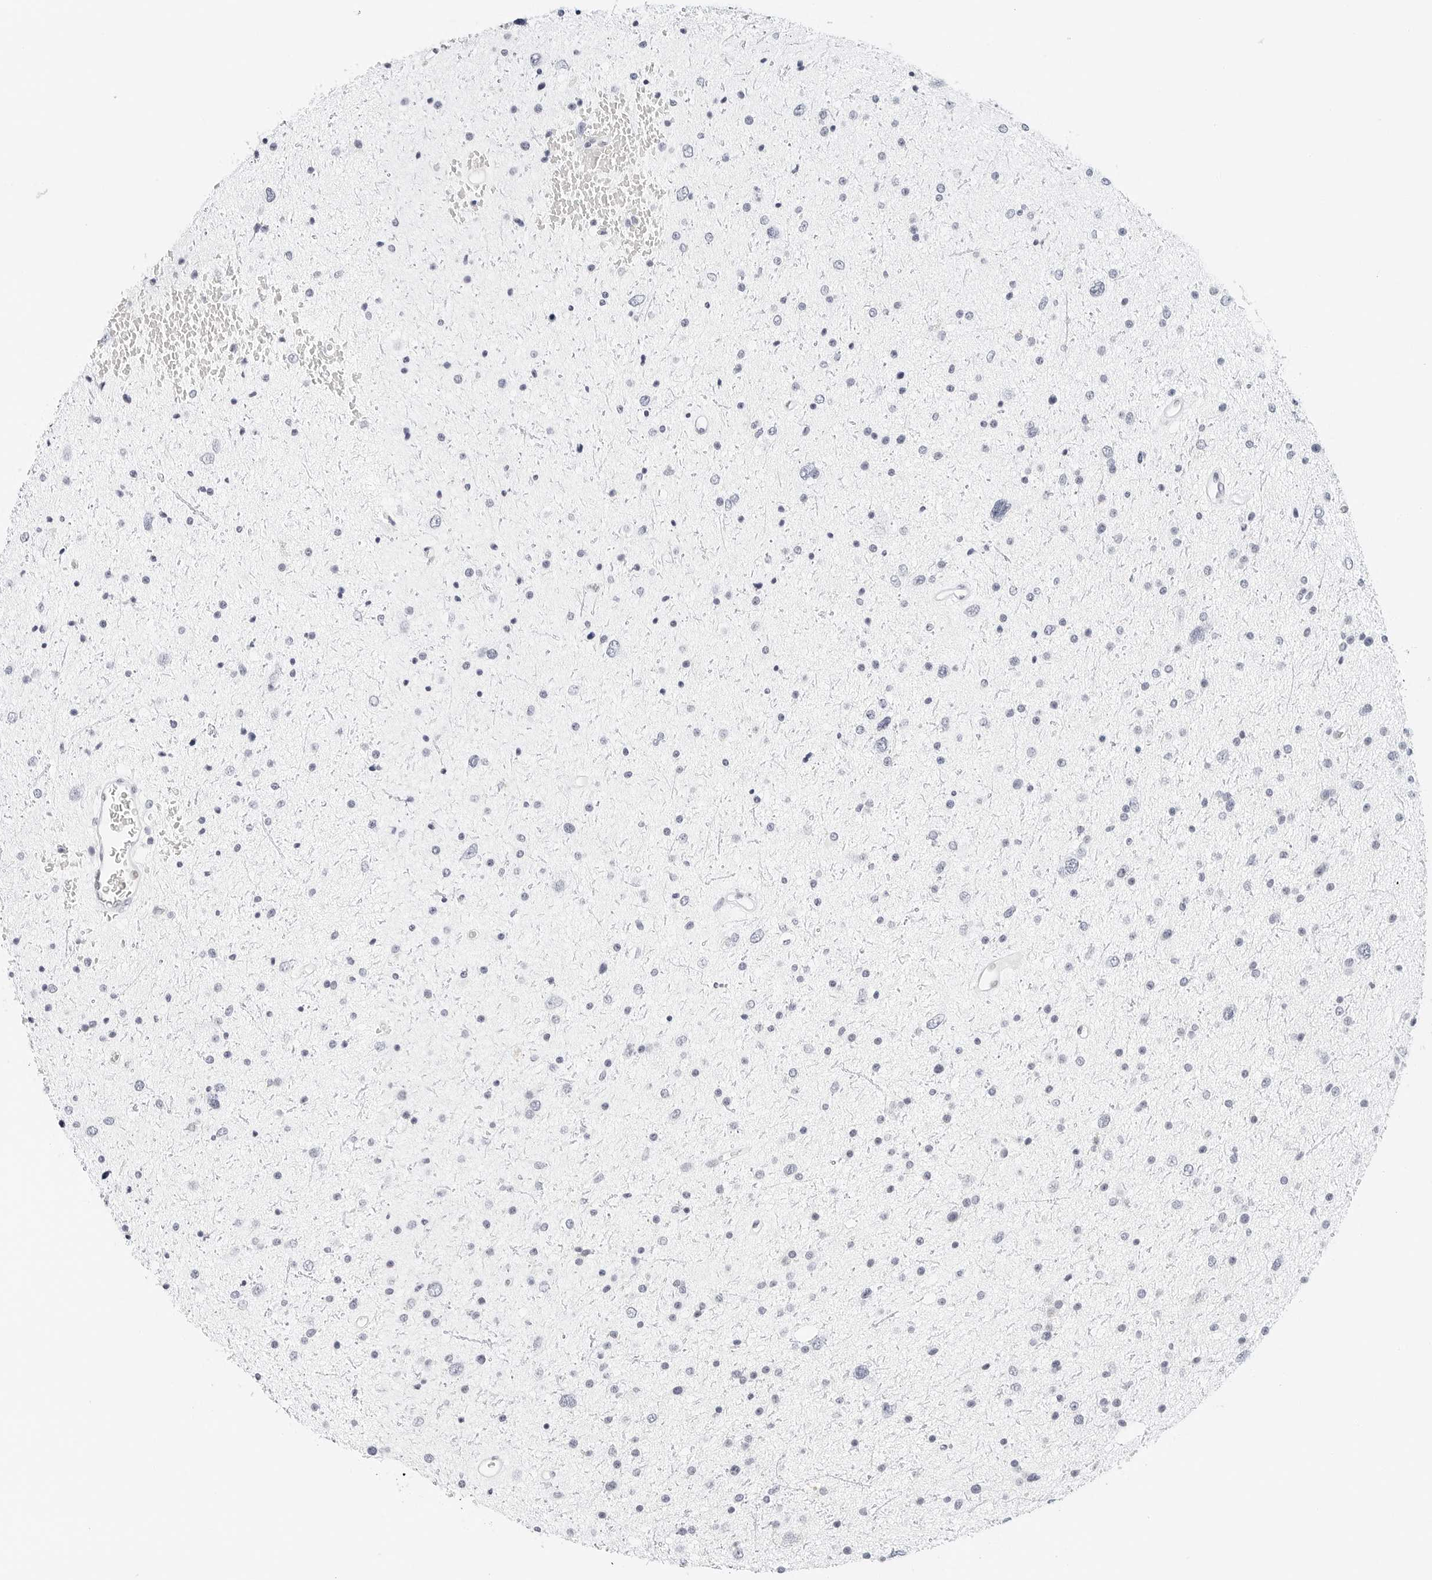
{"staining": {"intensity": "negative", "quantity": "none", "location": "none"}, "tissue": "glioma", "cell_type": "Tumor cells", "image_type": "cancer", "snomed": [{"axis": "morphology", "description": "Glioma, malignant, Low grade"}, {"axis": "topography", "description": "Brain"}], "caption": "There is no significant positivity in tumor cells of glioma.", "gene": "CD22", "patient": {"sex": "female", "age": 37}}